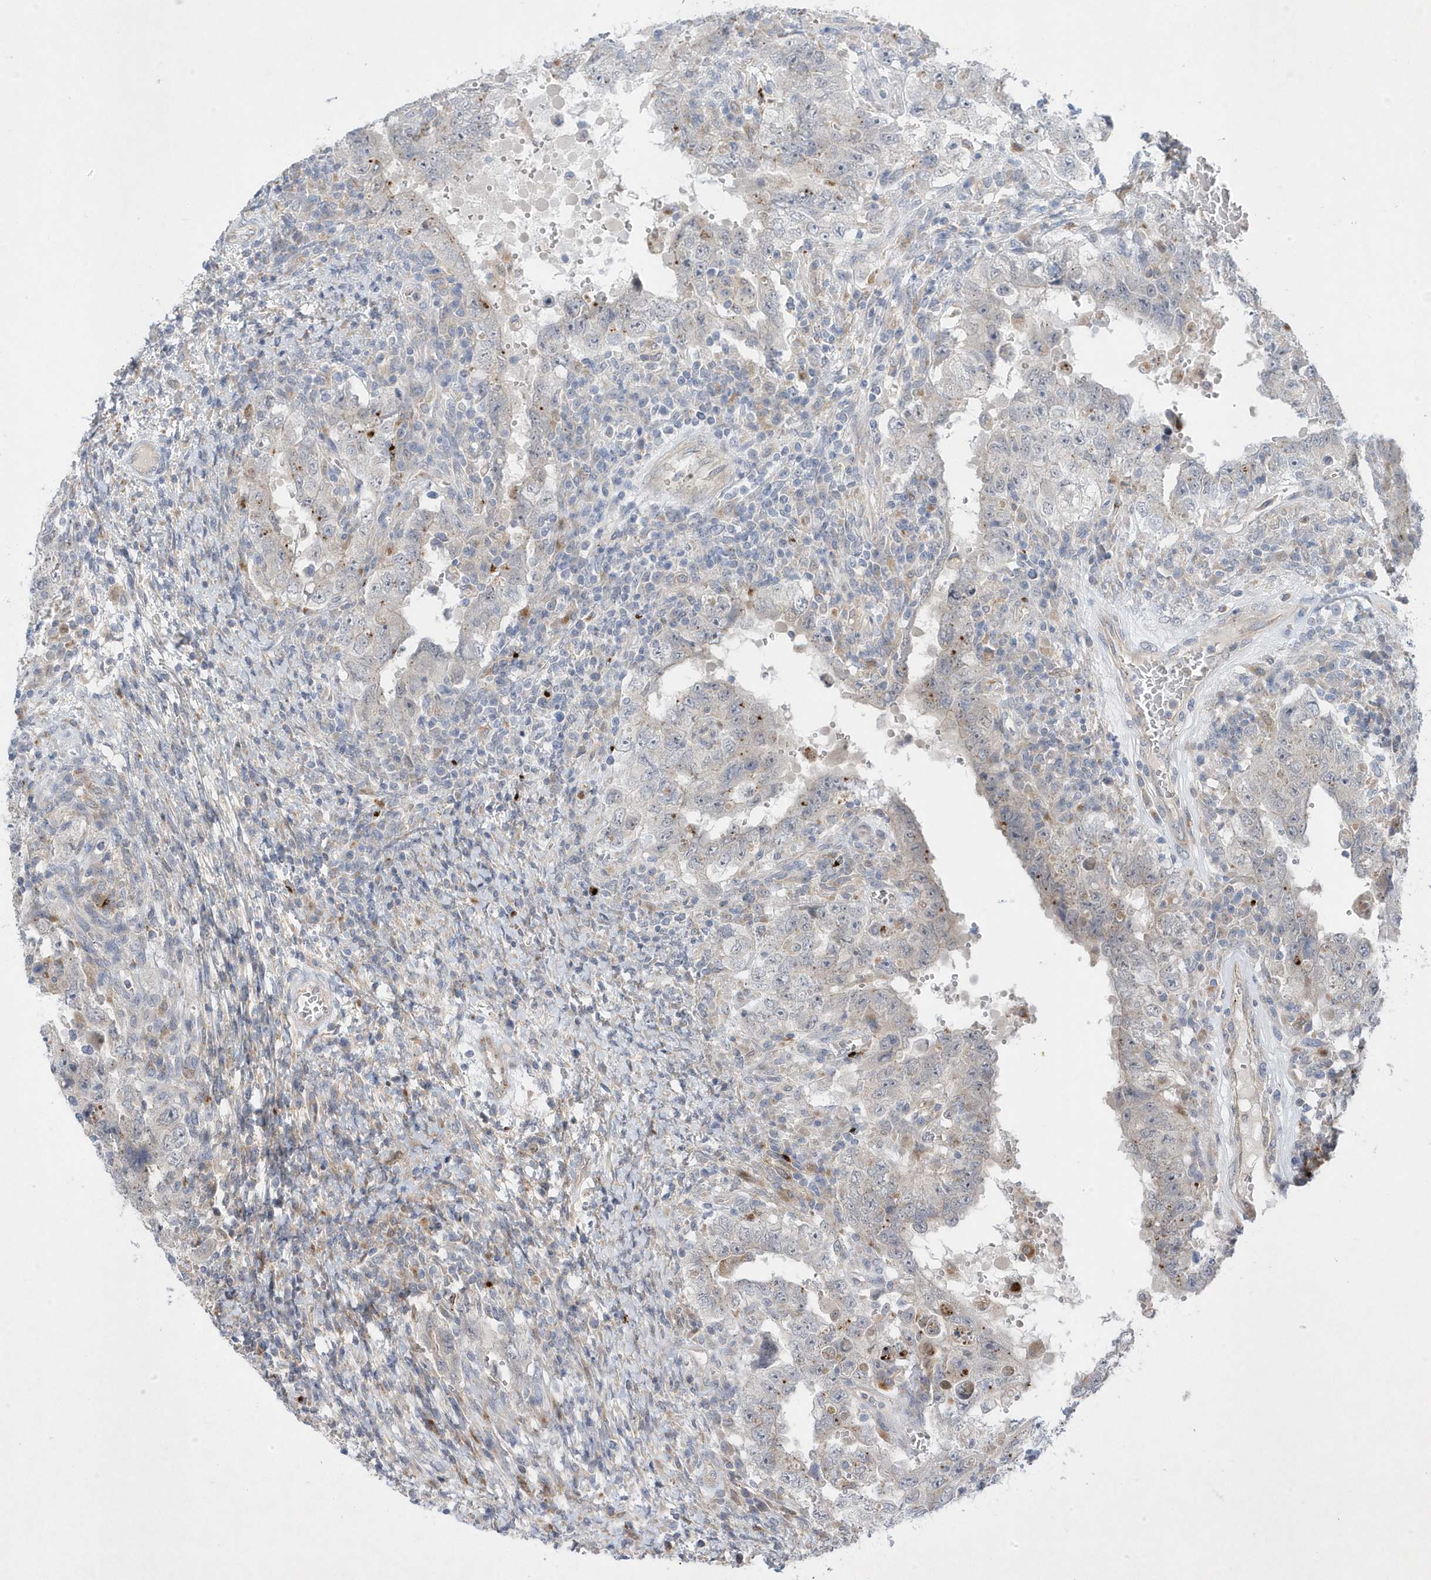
{"staining": {"intensity": "negative", "quantity": "none", "location": "none"}, "tissue": "testis cancer", "cell_type": "Tumor cells", "image_type": "cancer", "snomed": [{"axis": "morphology", "description": "Carcinoma, Embryonal, NOS"}, {"axis": "topography", "description": "Testis"}], "caption": "Photomicrograph shows no protein positivity in tumor cells of testis cancer (embryonal carcinoma) tissue.", "gene": "ANAPC1", "patient": {"sex": "male", "age": 26}}